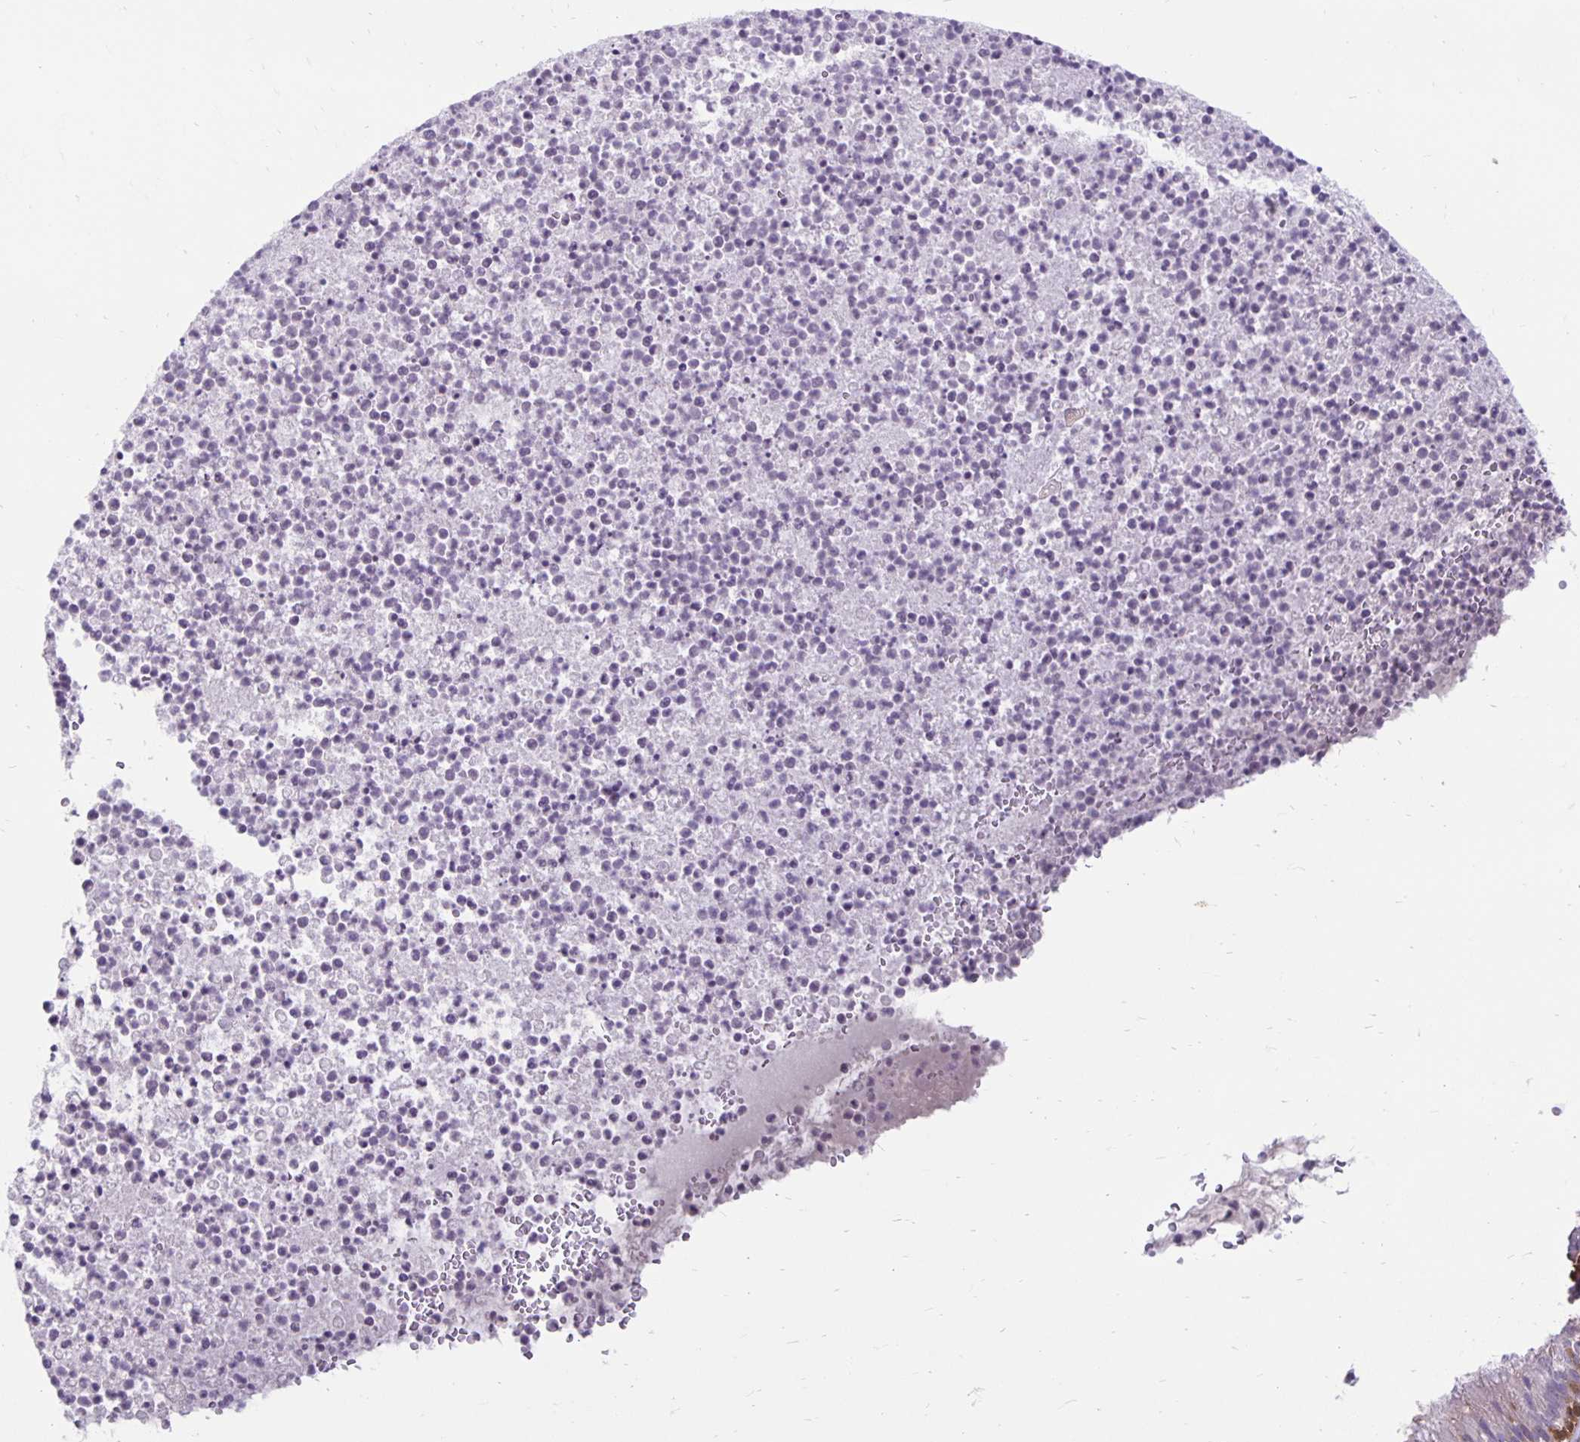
{"staining": {"intensity": "moderate", "quantity": "<25%", "location": "nuclear"}, "tissue": "bronchus", "cell_type": "Respiratory epithelial cells", "image_type": "normal", "snomed": [{"axis": "morphology", "description": "Normal tissue, NOS"}, {"axis": "topography", "description": "Cartilage tissue"}, {"axis": "topography", "description": "Bronchus"}], "caption": "A low amount of moderate nuclear expression is identified in approximately <25% of respiratory epithelial cells in normal bronchus. The staining was performed using DAB (3,3'-diaminobenzidine) to visualize the protein expression in brown, while the nuclei were stained in blue with hematoxylin (Magnification: 20x).", "gene": "TAX1BP3", "patient": {"sex": "male", "age": 56}}